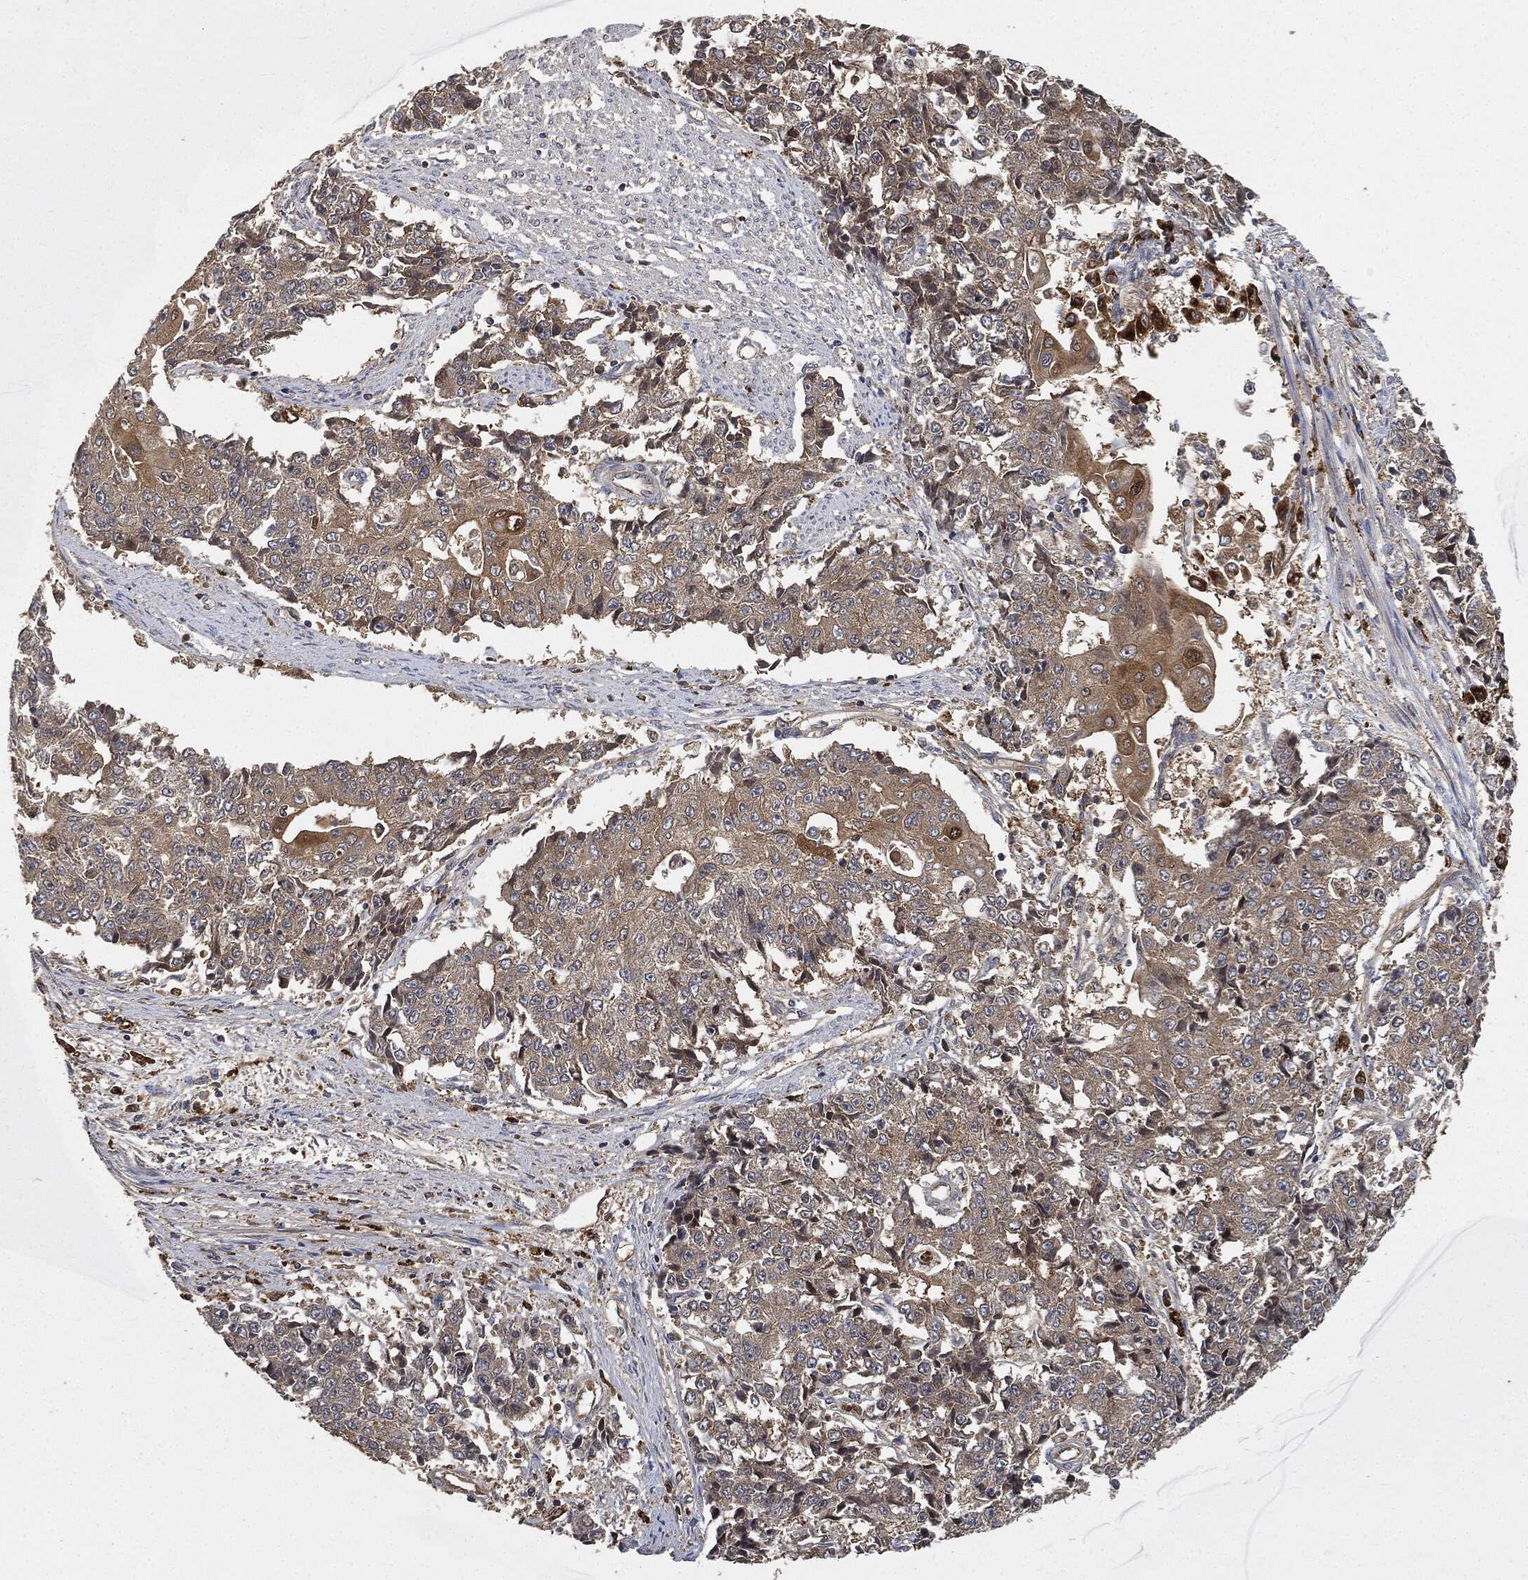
{"staining": {"intensity": "moderate", "quantity": "<25%", "location": "cytoplasmic/membranous"}, "tissue": "ovarian cancer", "cell_type": "Tumor cells", "image_type": "cancer", "snomed": [{"axis": "morphology", "description": "Carcinoma, endometroid"}, {"axis": "topography", "description": "Ovary"}], "caption": "Endometroid carcinoma (ovarian) stained with DAB IHC shows low levels of moderate cytoplasmic/membranous staining in approximately <25% of tumor cells. Nuclei are stained in blue.", "gene": "BRAF", "patient": {"sex": "female", "age": 42}}